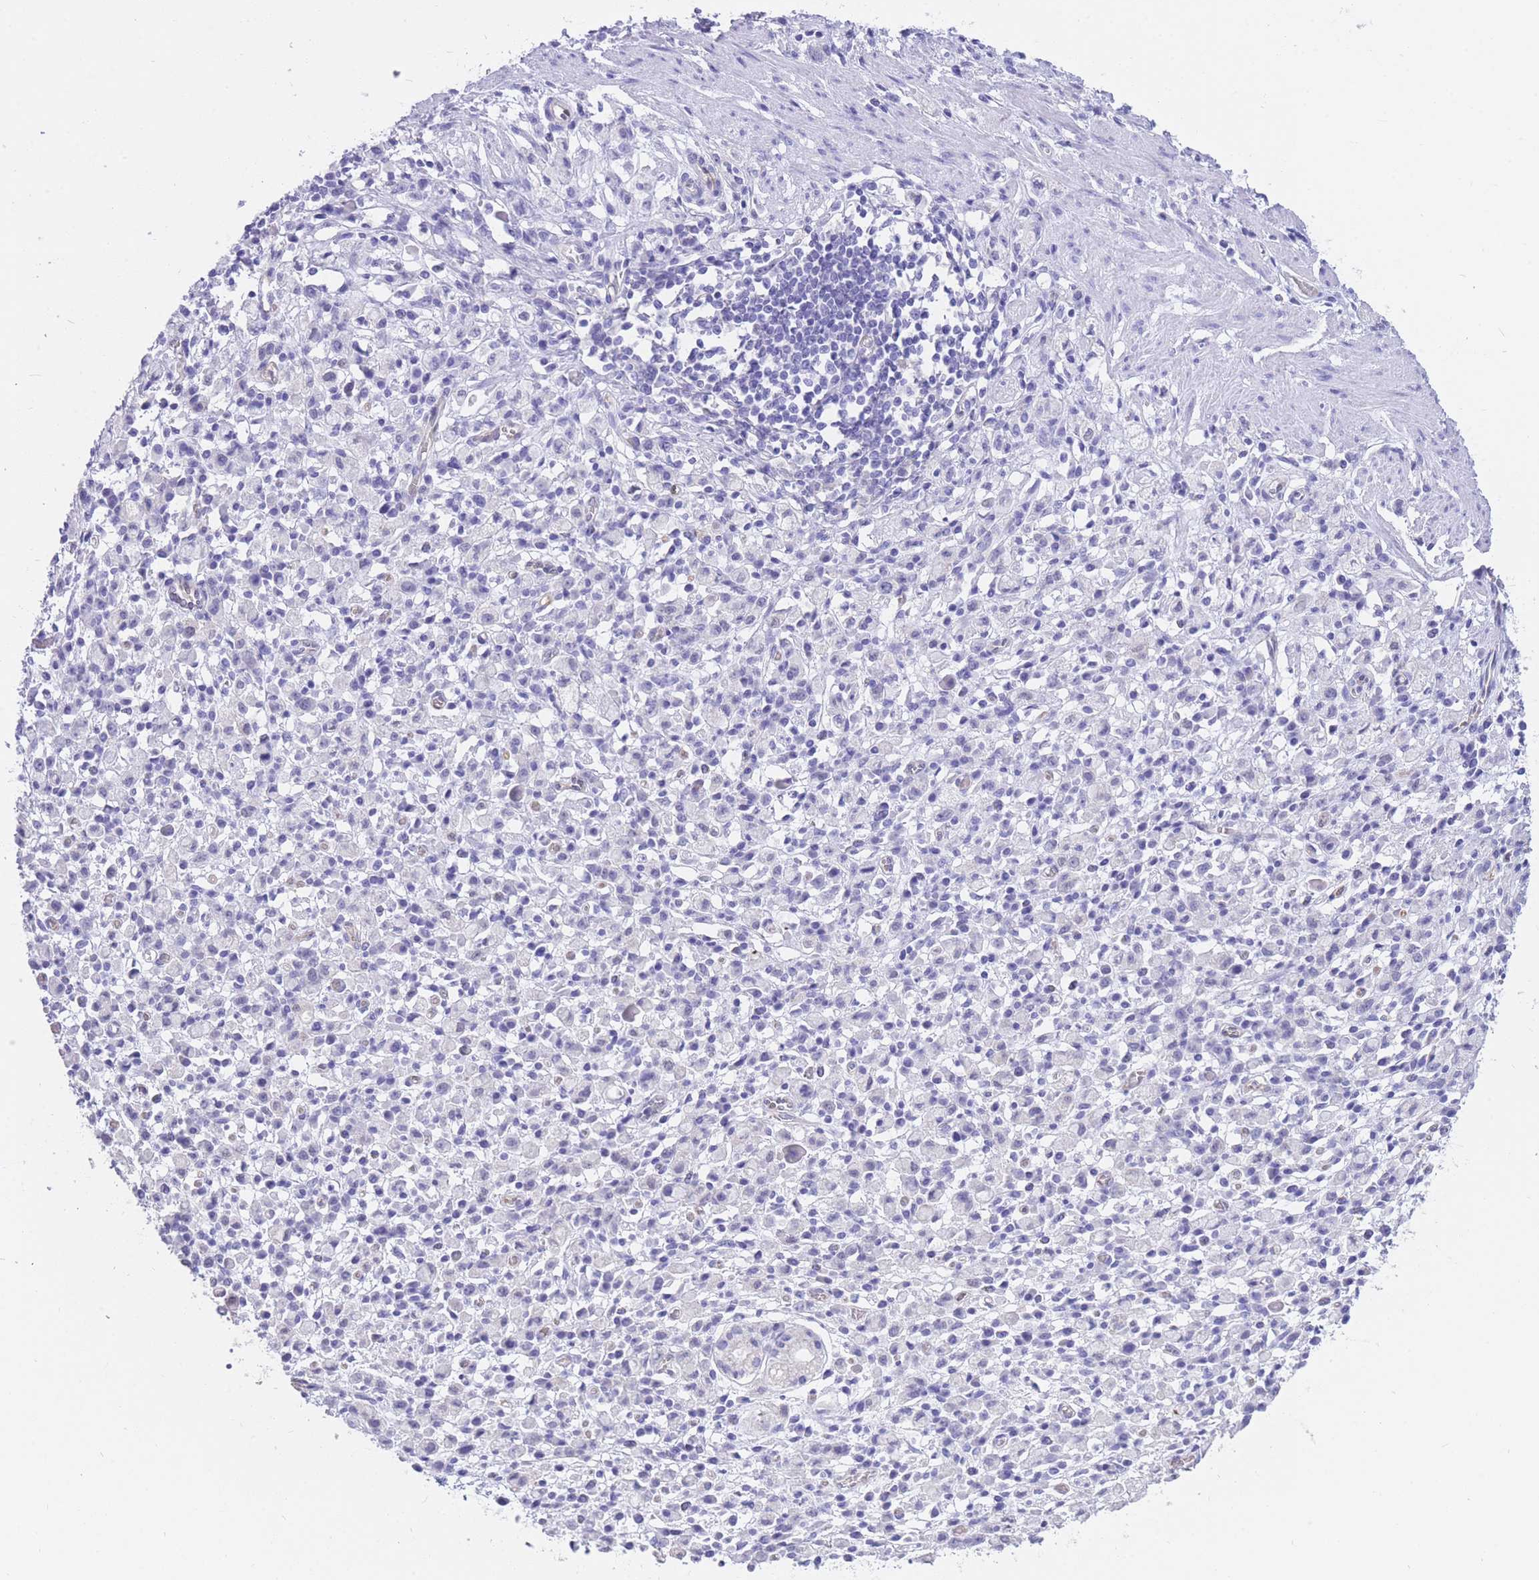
{"staining": {"intensity": "weak", "quantity": "<25%", "location": "nuclear"}, "tissue": "stomach cancer", "cell_type": "Tumor cells", "image_type": "cancer", "snomed": [{"axis": "morphology", "description": "Adenocarcinoma, NOS"}, {"axis": "topography", "description": "Stomach"}], "caption": "Tumor cells show no significant protein expression in stomach cancer. (DAB (3,3'-diaminobenzidine) IHC visualized using brightfield microscopy, high magnification).", "gene": "SULT1A1", "patient": {"sex": "male", "age": 77}}